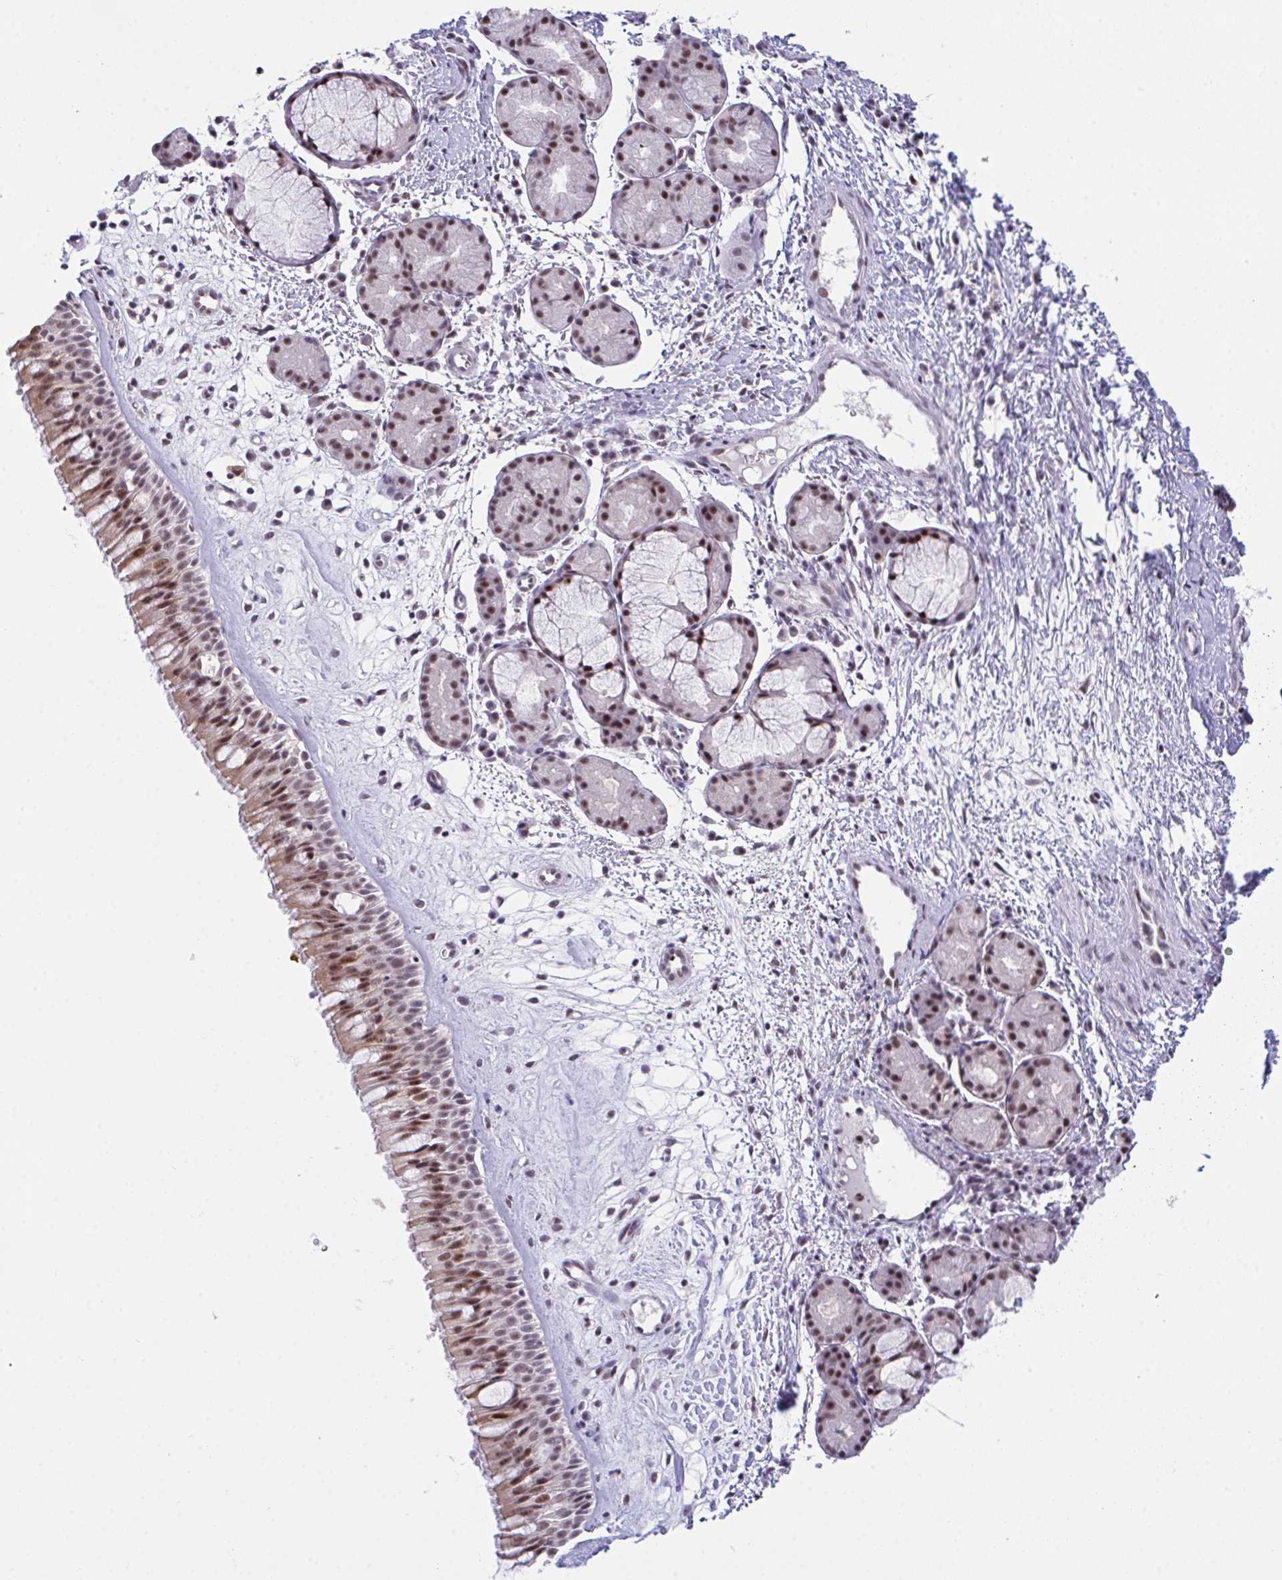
{"staining": {"intensity": "moderate", "quantity": ">75%", "location": "cytoplasmic/membranous,nuclear"}, "tissue": "nasopharynx", "cell_type": "Respiratory epithelial cells", "image_type": "normal", "snomed": [{"axis": "morphology", "description": "Normal tissue, NOS"}, {"axis": "topography", "description": "Nasopharynx"}], "caption": "Immunohistochemical staining of unremarkable human nasopharynx displays >75% levels of moderate cytoplasmic/membranous,nuclear protein positivity in approximately >75% of respiratory epithelial cells.", "gene": "OR6K3", "patient": {"sex": "male", "age": 65}}